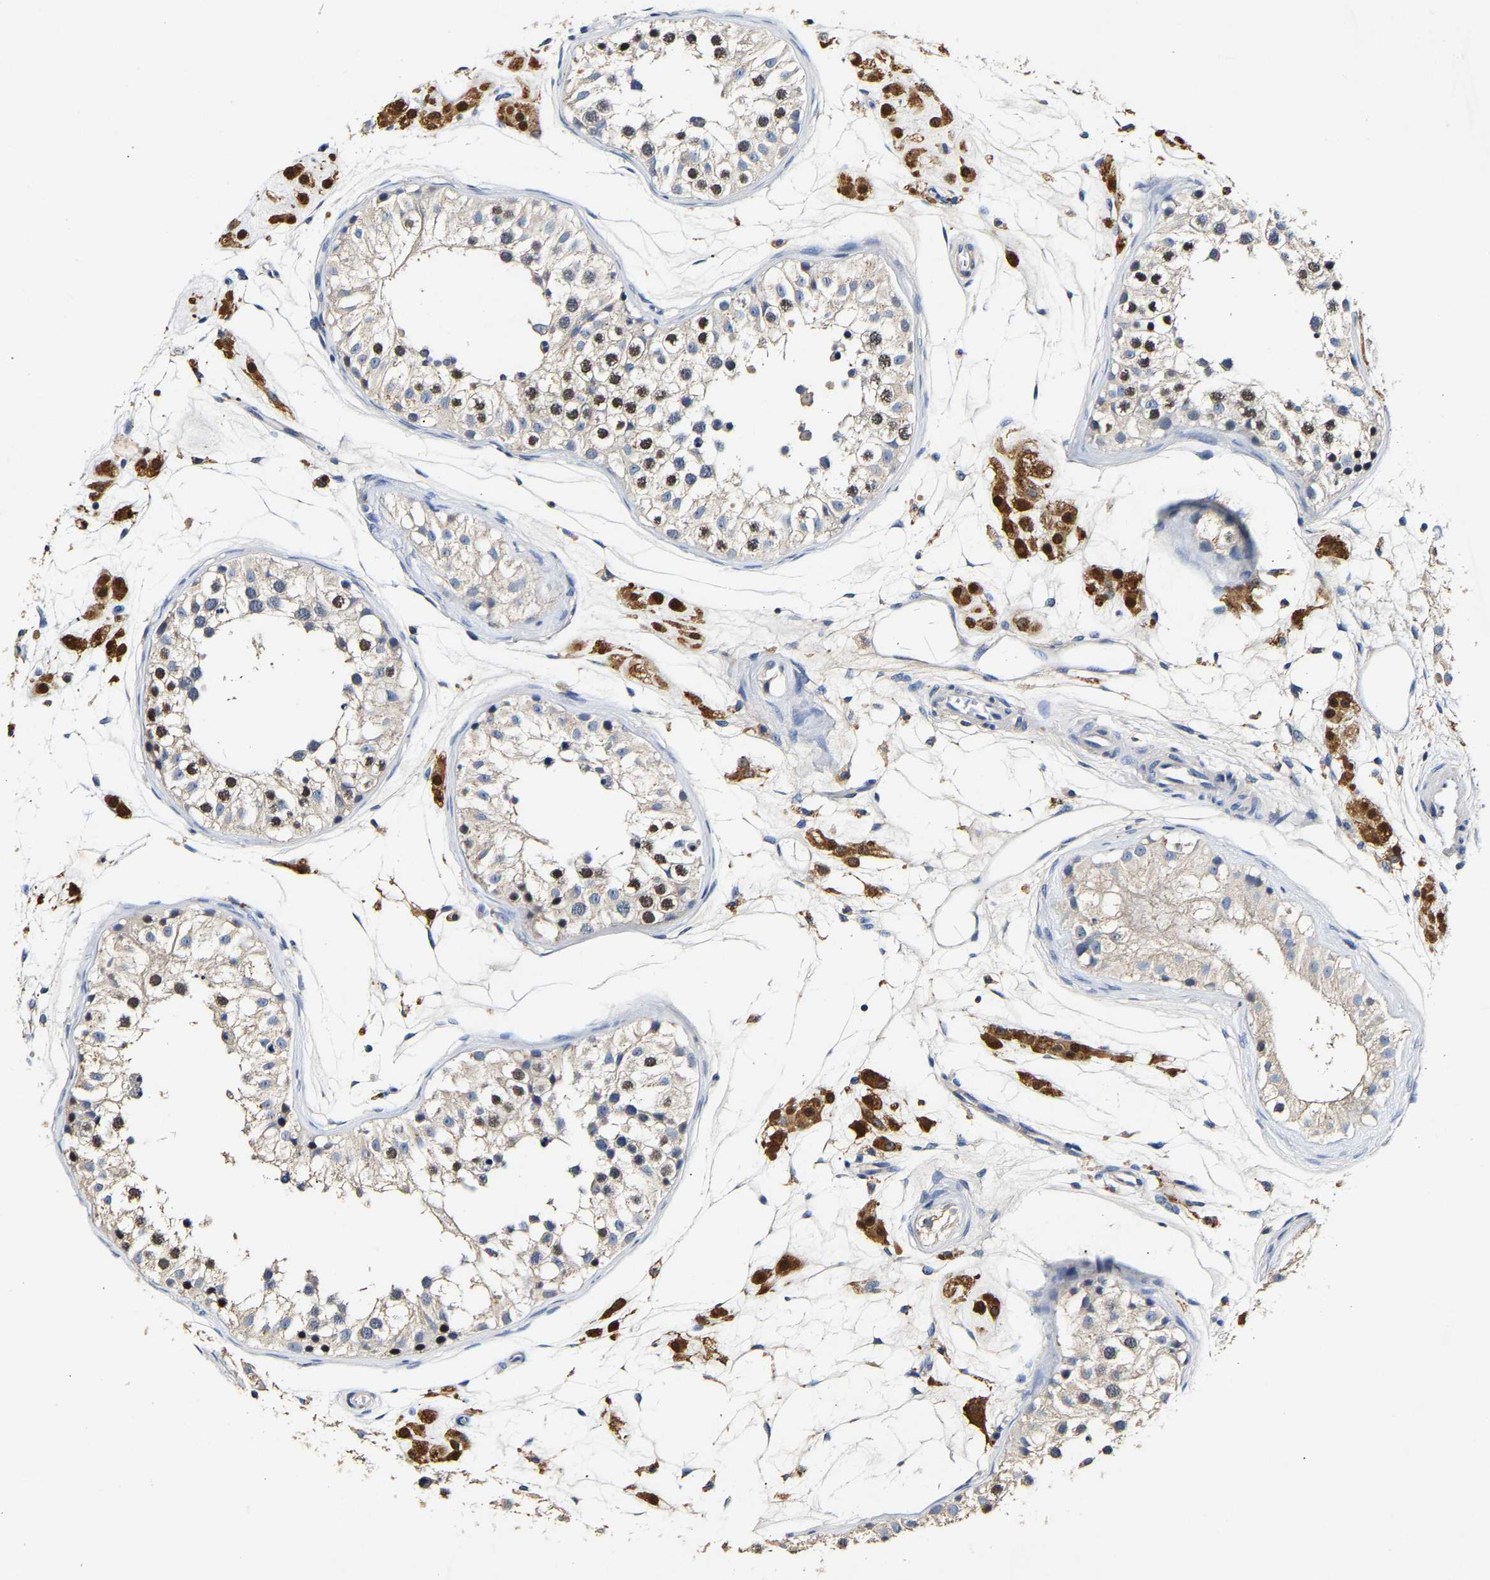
{"staining": {"intensity": "negative", "quantity": "none", "location": "none"}, "tissue": "testis", "cell_type": "Cells in seminiferous ducts", "image_type": "normal", "snomed": [{"axis": "morphology", "description": "Normal tissue, NOS"}, {"axis": "morphology", "description": "Adenocarcinoma, metastatic, NOS"}, {"axis": "topography", "description": "Testis"}], "caption": "This is an IHC histopathology image of unremarkable testis. There is no staining in cells in seminiferous ducts.", "gene": "SLCO2B1", "patient": {"sex": "male", "age": 26}}